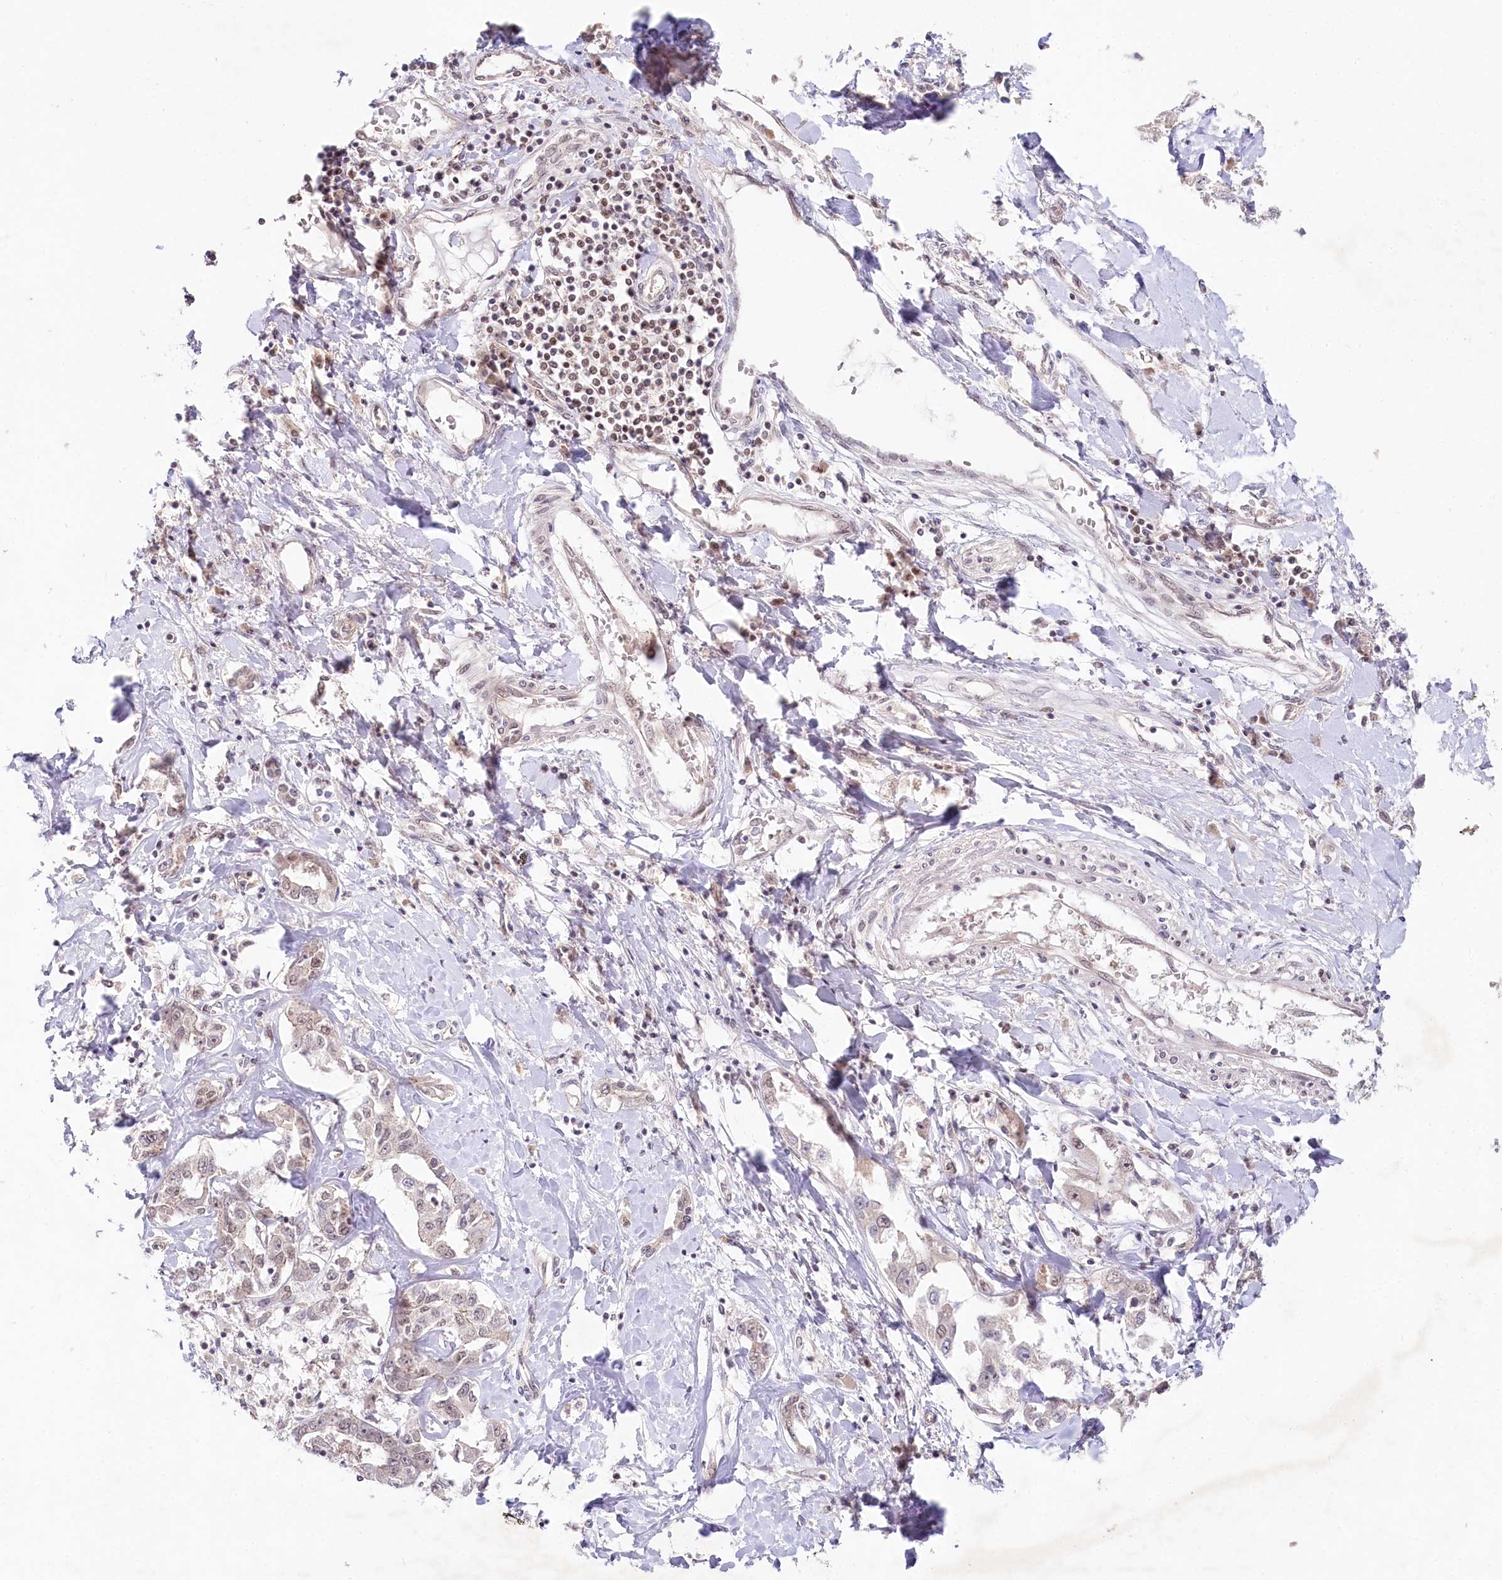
{"staining": {"intensity": "weak", "quantity": "25%-75%", "location": "nuclear"}, "tissue": "liver cancer", "cell_type": "Tumor cells", "image_type": "cancer", "snomed": [{"axis": "morphology", "description": "Cholangiocarcinoma"}, {"axis": "topography", "description": "Liver"}], "caption": "High-power microscopy captured an IHC photomicrograph of cholangiocarcinoma (liver), revealing weak nuclear expression in about 25%-75% of tumor cells.", "gene": "AMTN", "patient": {"sex": "male", "age": 59}}